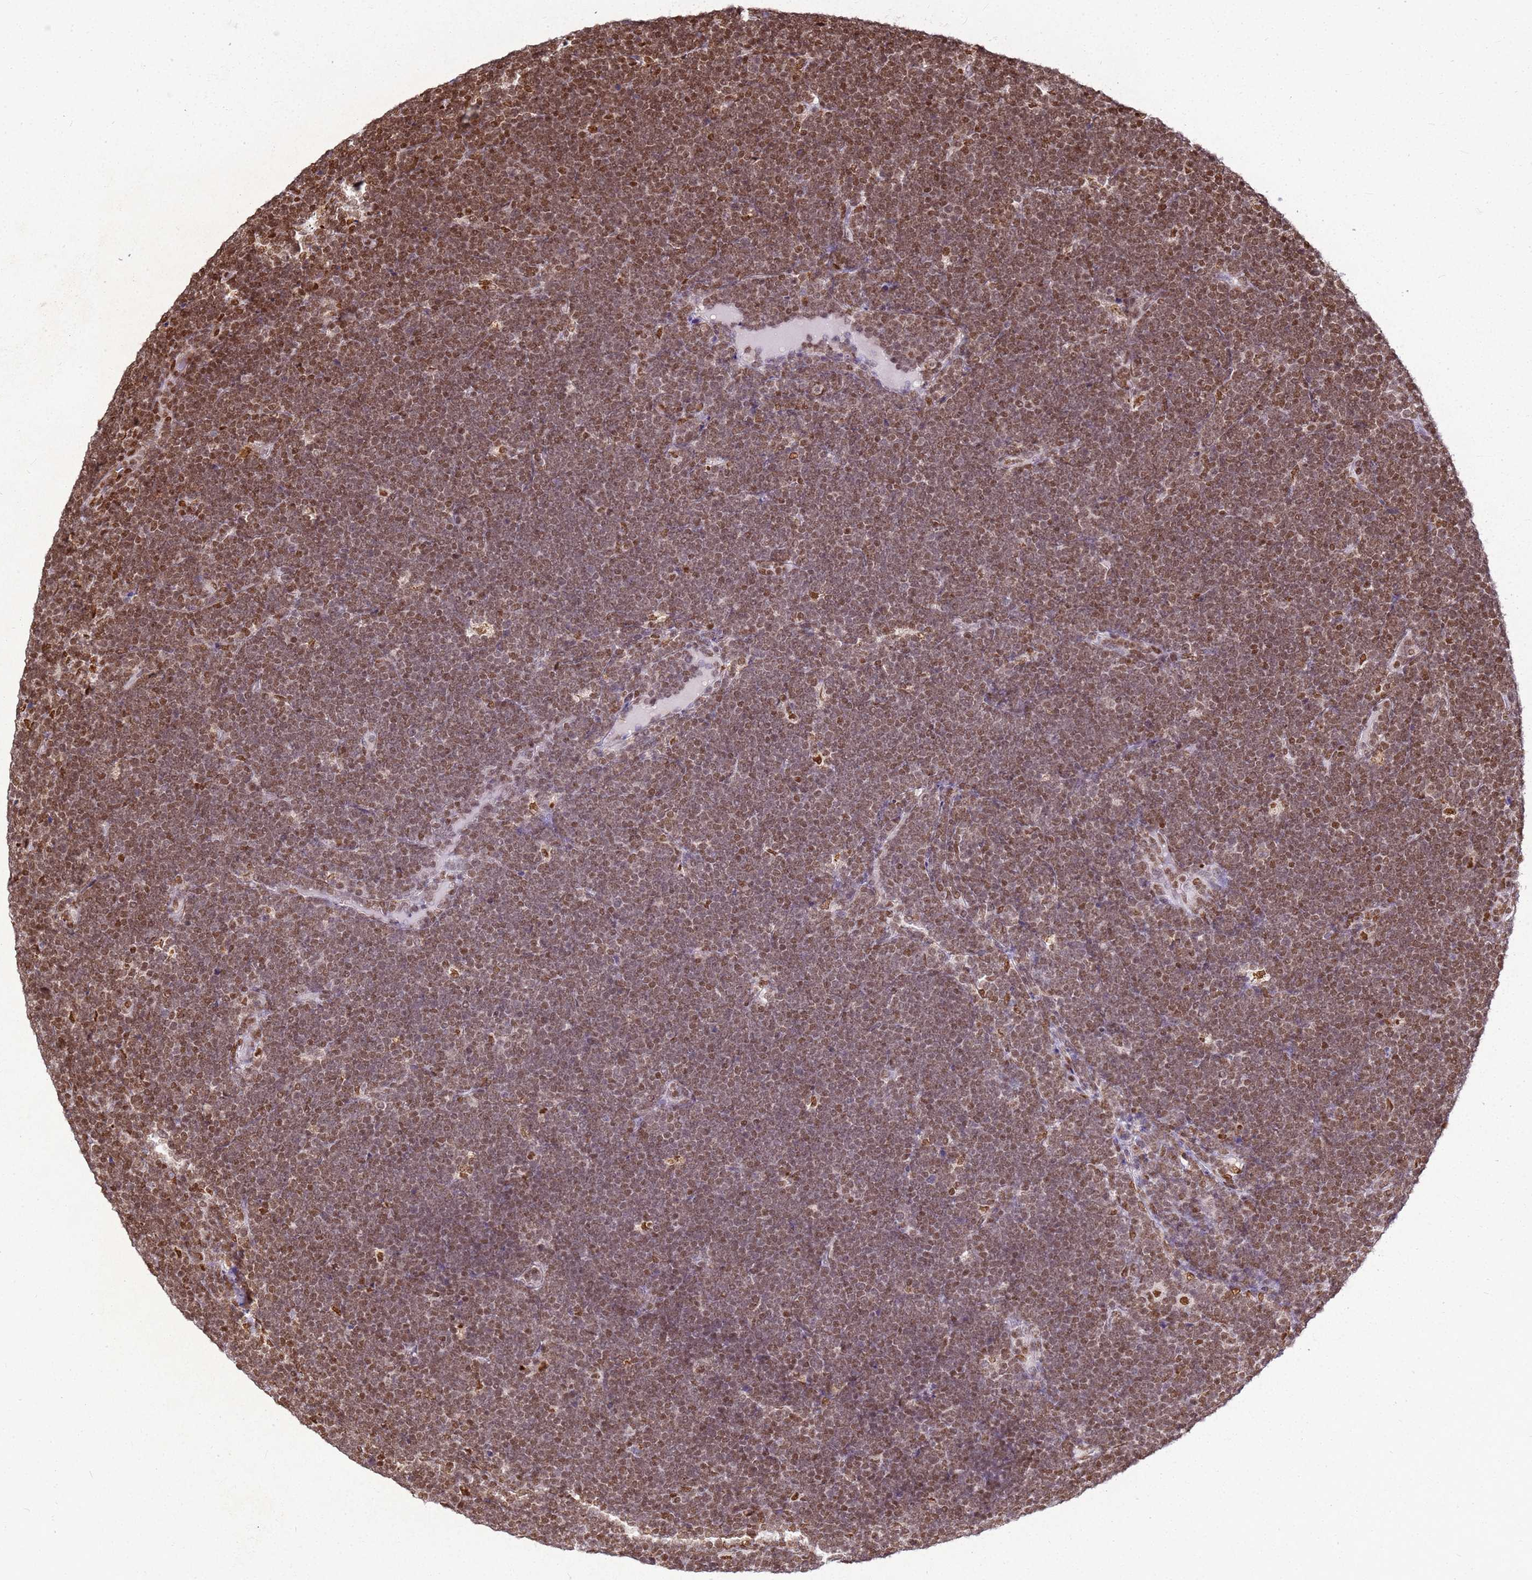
{"staining": {"intensity": "moderate", "quantity": ">75%", "location": "nuclear"}, "tissue": "lymphoma", "cell_type": "Tumor cells", "image_type": "cancer", "snomed": [{"axis": "morphology", "description": "Malignant lymphoma, non-Hodgkin's type, High grade"}, {"axis": "topography", "description": "Lymph node"}], "caption": "Immunohistochemistry (IHC) staining of lymphoma, which displays medium levels of moderate nuclear expression in approximately >75% of tumor cells indicating moderate nuclear protein staining. The staining was performed using DAB (brown) for protein detection and nuclei were counterstained in hematoxylin (blue).", "gene": "APEX1", "patient": {"sex": "male", "age": 13}}